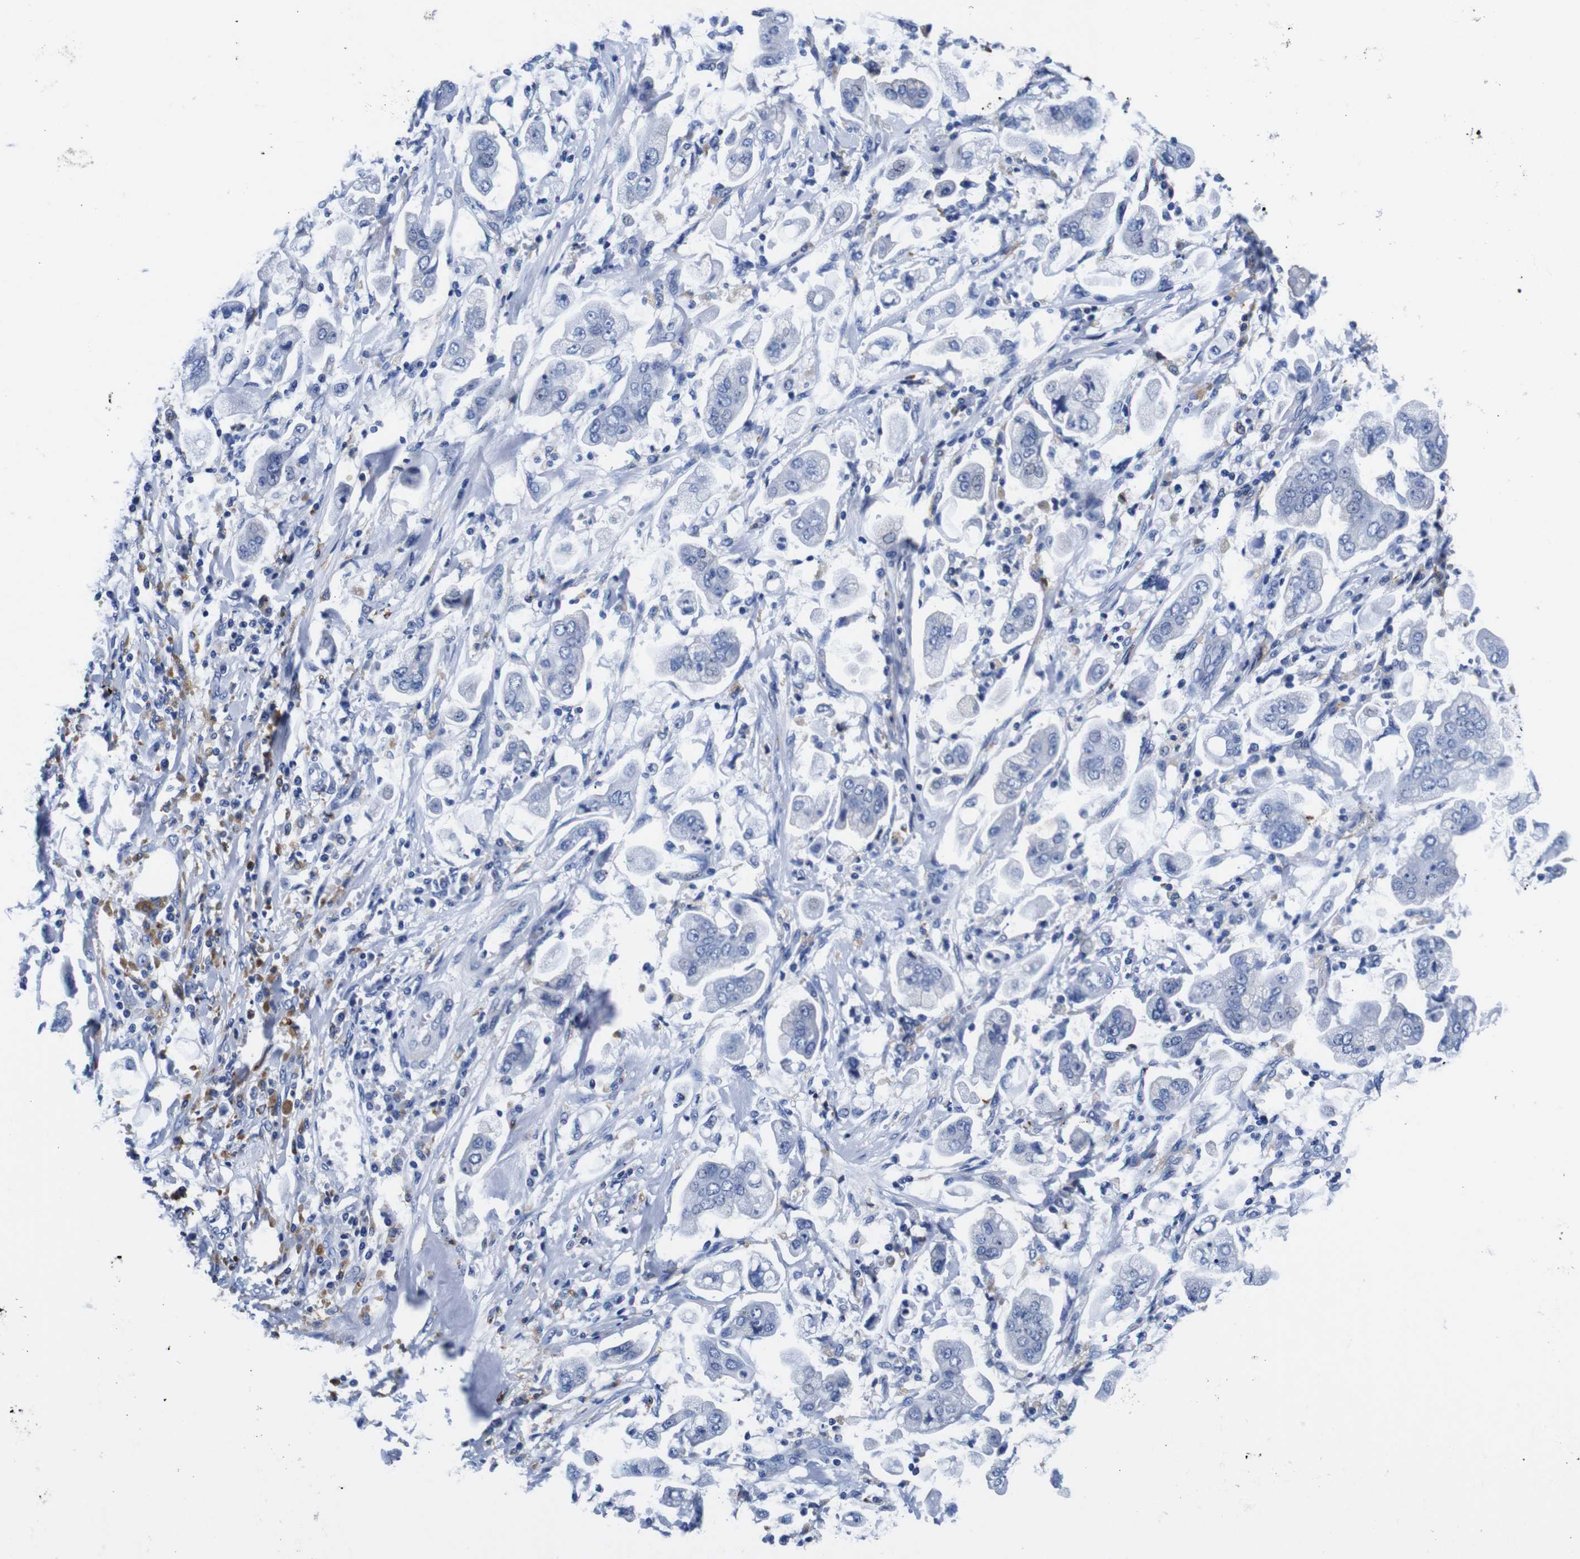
{"staining": {"intensity": "negative", "quantity": "none", "location": "none"}, "tissue": "stomach cancer", "cell_type": "Tumor cells", "image_type": "cancer", "snomed": [{"axis": "morphology", "description": "Adenocarcinoma, NOS"}, {"axis": "topography", "description": "Stomach"}], "caption": "Stomach adenocarcinoma was stained to show a protein in brown. There is no significant staining in tumor cells. Brightfield microscopy of IHC stained with DAB (3,3'-diaminobenzidine) (brown) and hematoxylin (blue), captured at high magnification.", "gene": "HLA-DMB", "patient": {"sex": "male", "age": 62}}